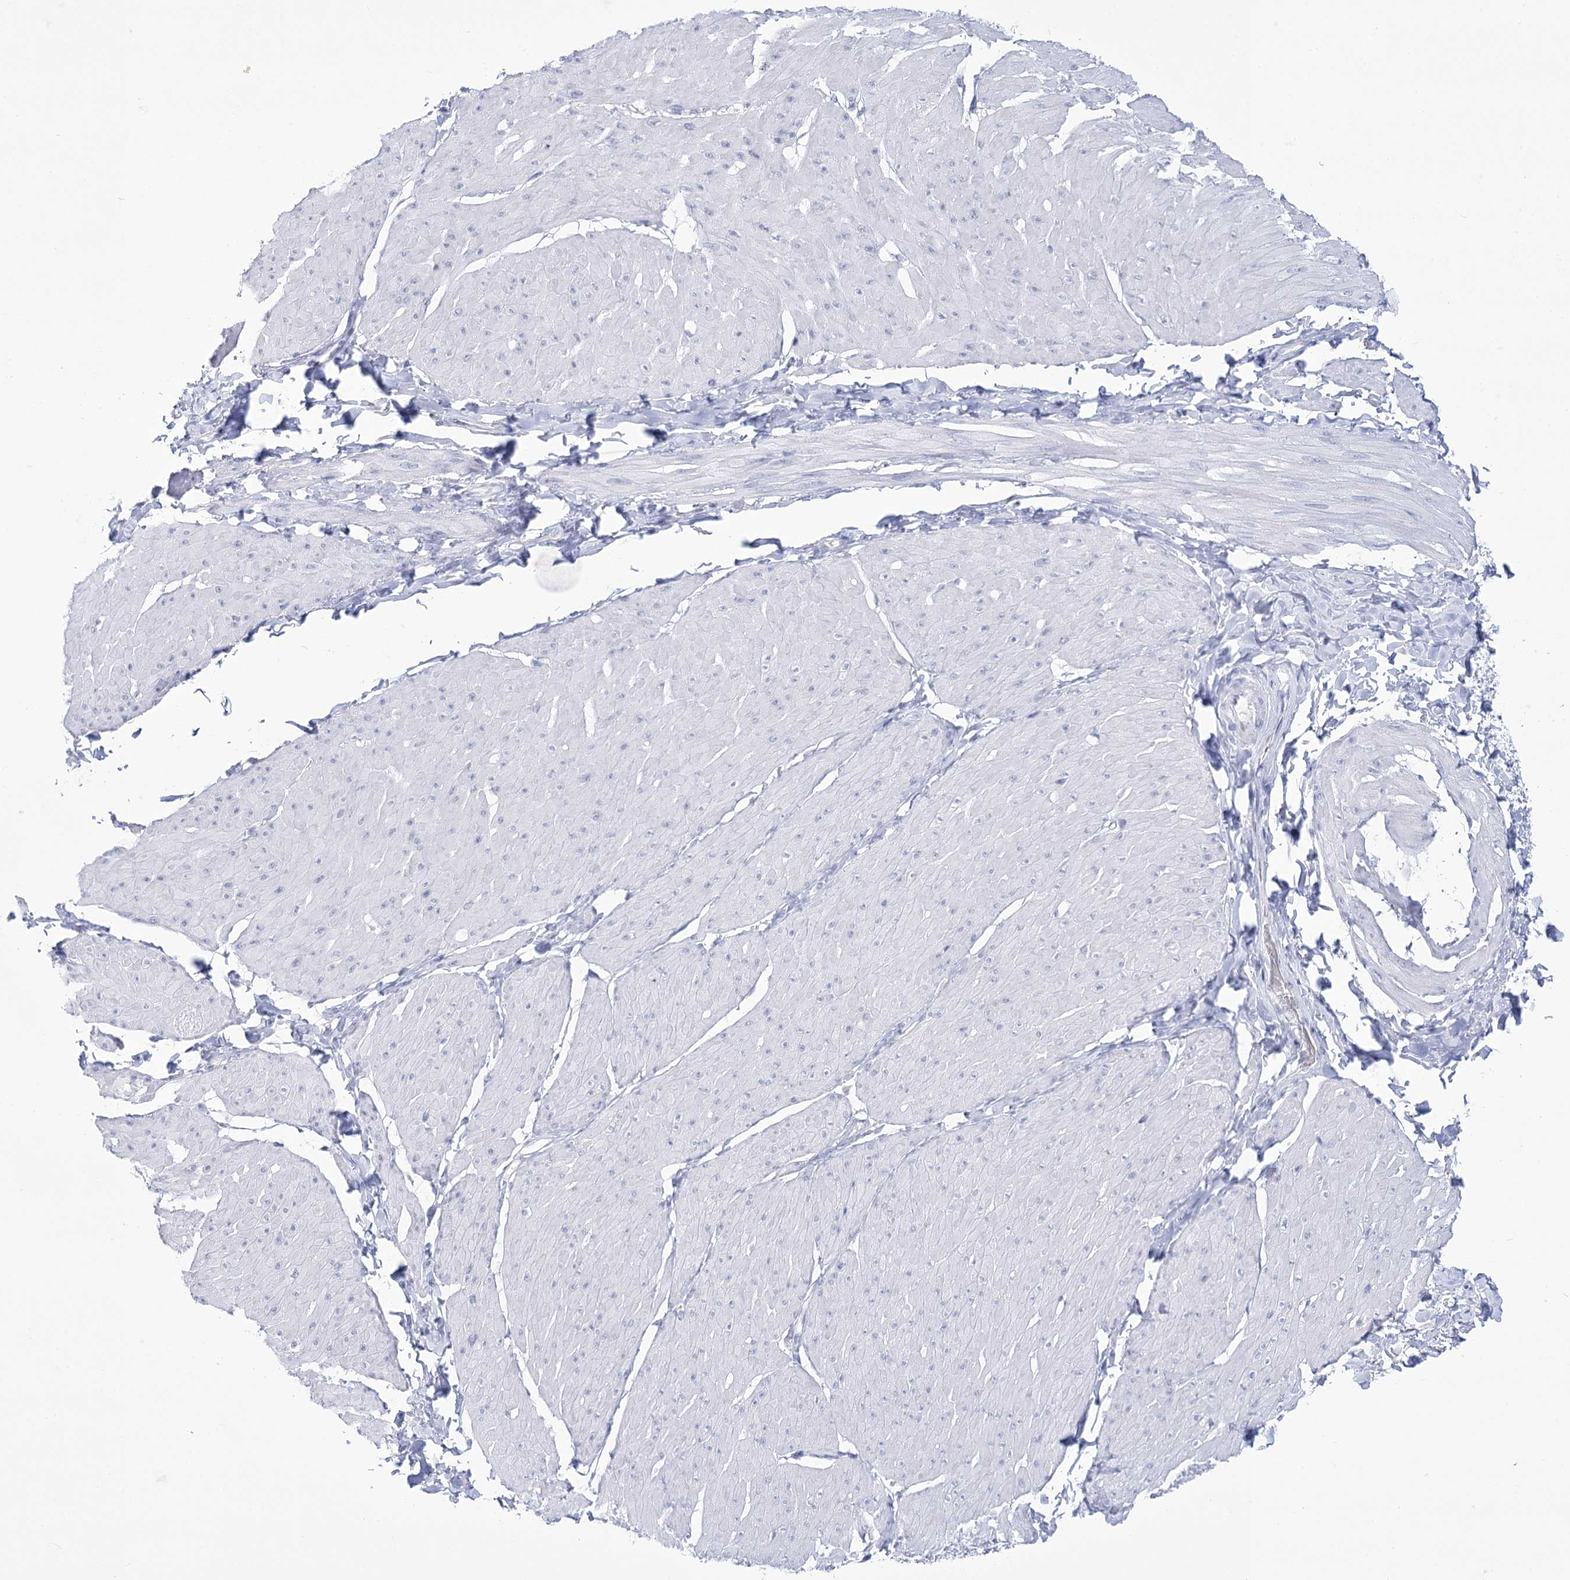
{"staining": {"intensity": "negative", "quantity": "none", "location": "none"}, "tissue": "smooth muscle", "cell_type": "Smooth muscle cells", "image_type": "normal", "snomed": [{"axis": "morphology", "description": "Urothelial carcinoma, High grade"}, {"axis": "topography", "description": "Urinary bladder"}], "caption": "A high-resolution image shows immunohistochemistry (IHC) staining of benign smooth muscle, which displays no significant positivity in smooth muscle cells.", "gene": "UBA6", "patient": {"sex": "male", "age": 46}}